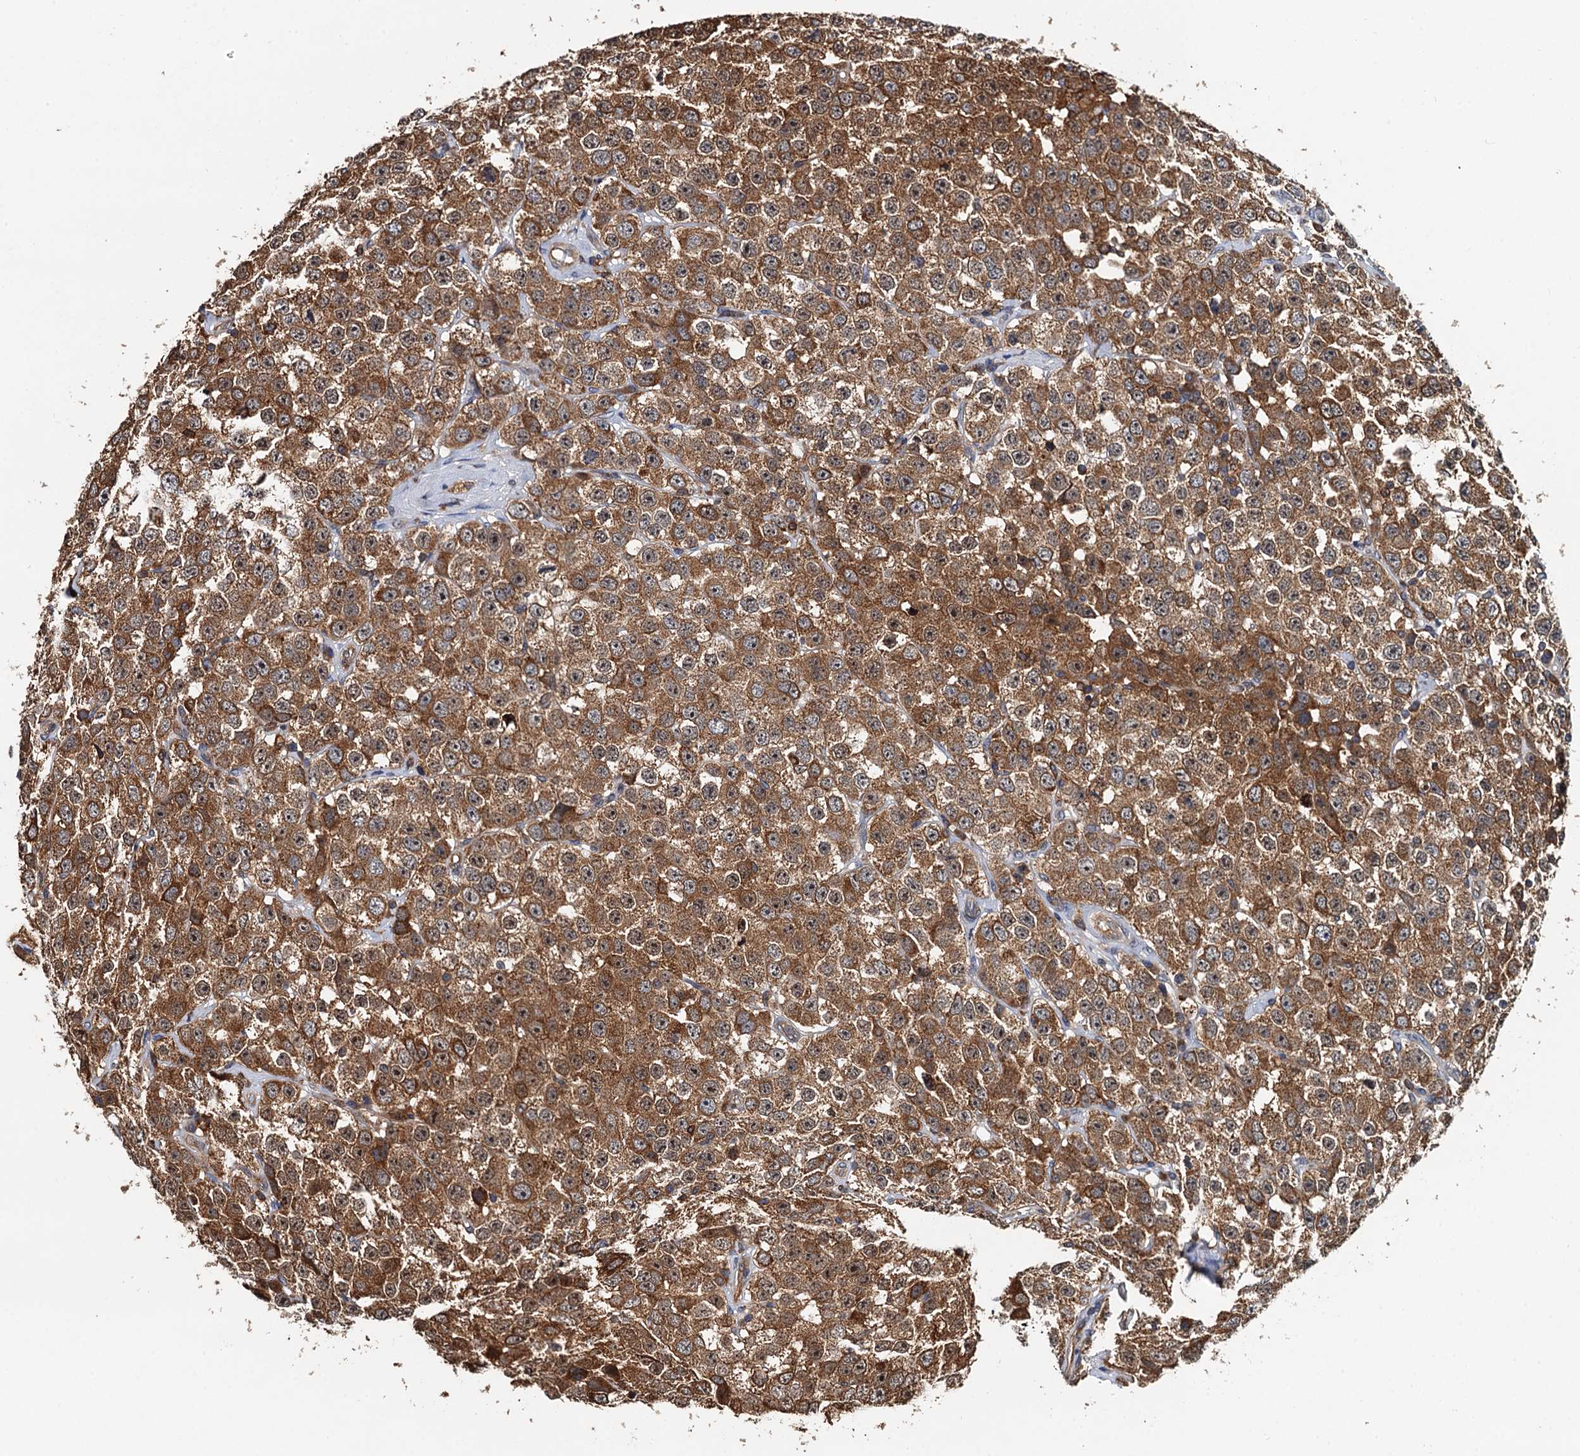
{"staining": {"intensity": "strong", "quantity": ">75%", "location": "cytoplasmic/membranous,nuclear"}, "tissue": "testis cancer", "cell_type": "Tumor cells", "image_type": "cancer", "snomed": [{"axis": "morphology", "description": "Seminoma, NOS"}, {"axis": "topography", "description": "Testis"}], "caption": "Protein expression by immunohistochemistry (IHC) demonstrates strong cytoplasmic/membranous and nuclear positivity in approximately >75% of tumor cells in seminoma (testis).", "gene": "USP6NL", "patient": {"sex": "male", "age": 28}}